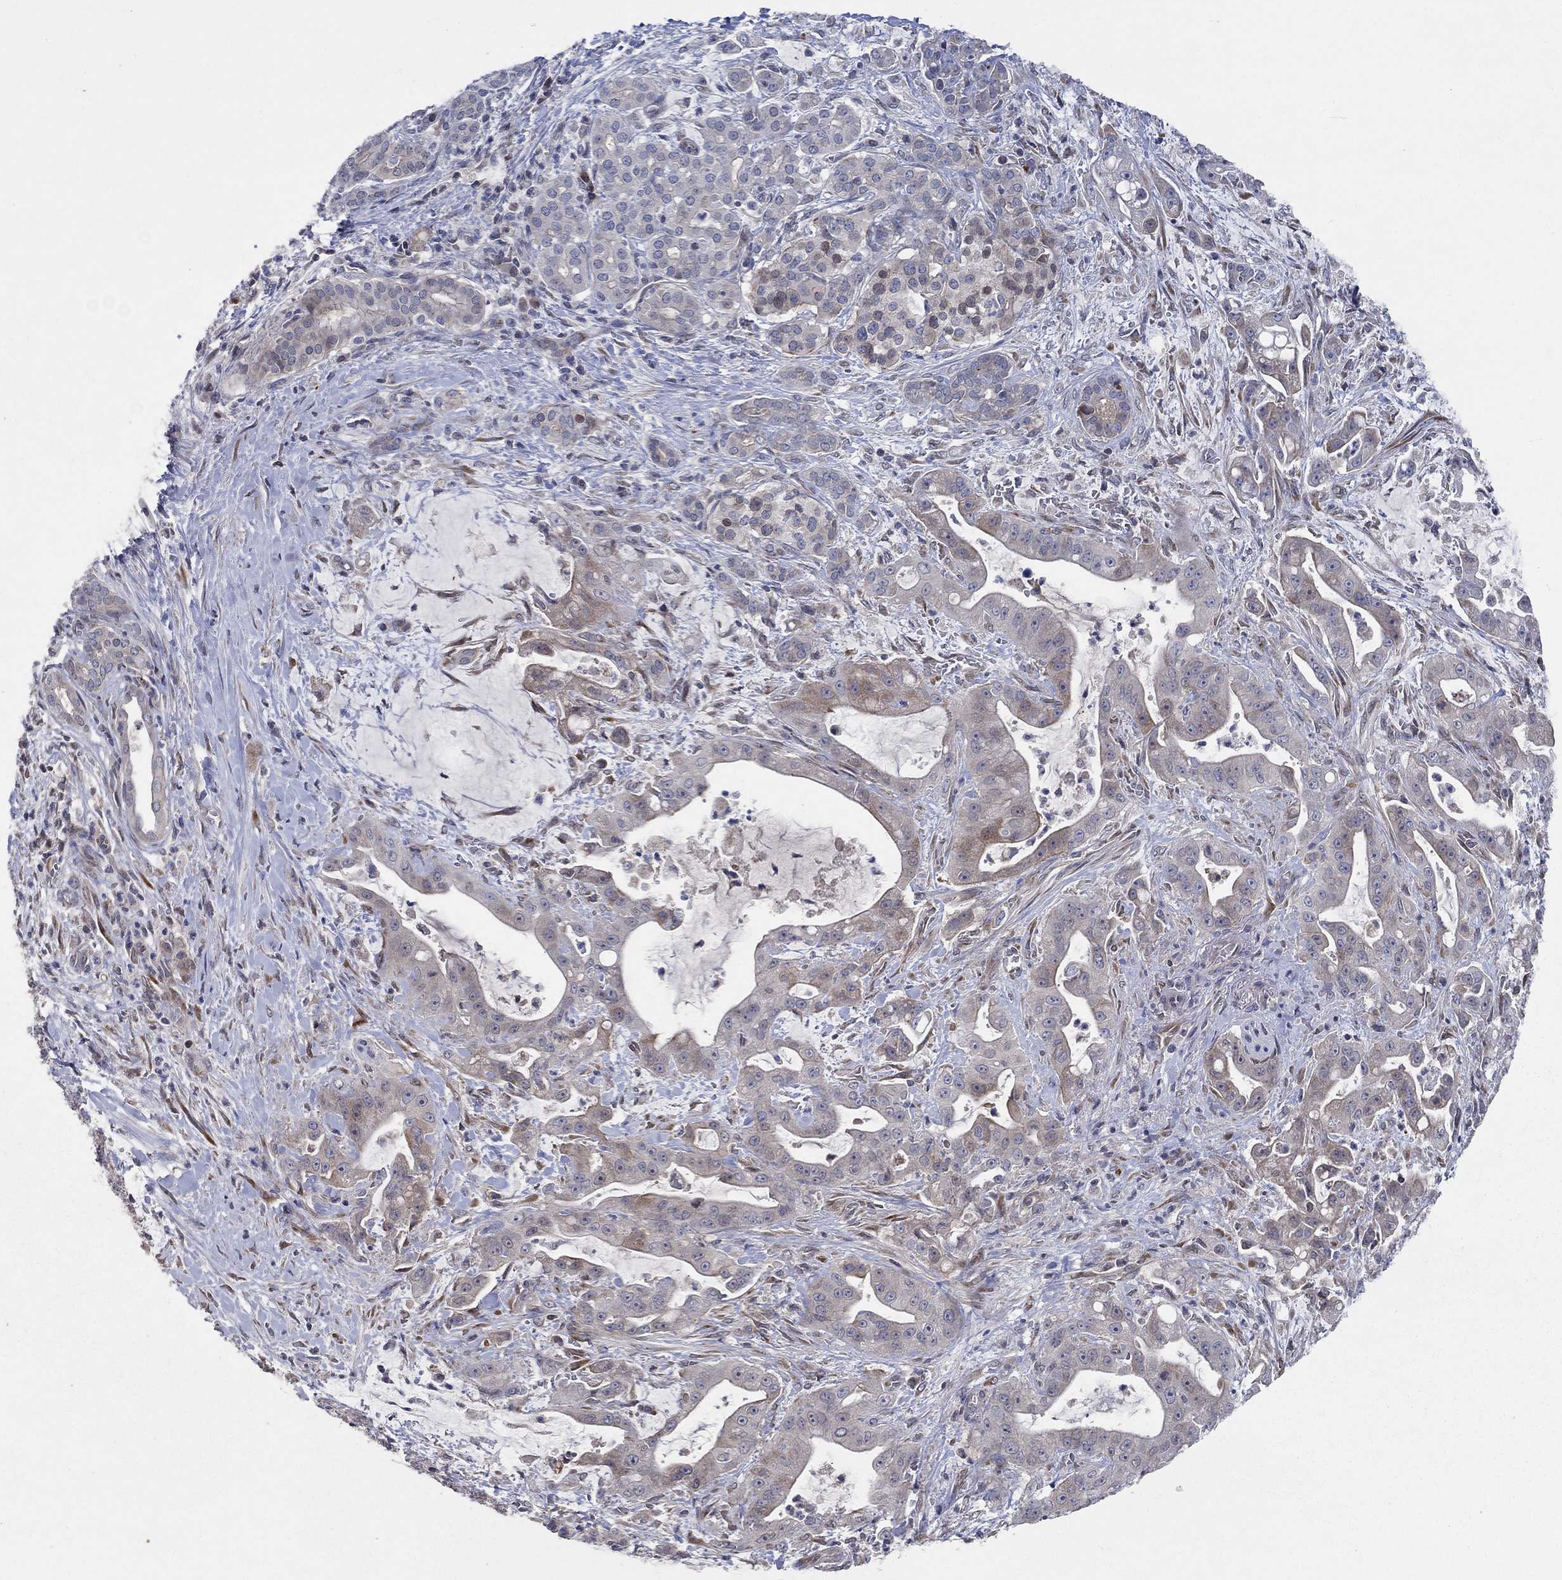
{"staining": {"intensity": "weak", "quantity": "25%-75%", "location": "cytoplasmic/membranous"}, "tissue": "pancreatic cancer", "cell_type": "Tumor cells", "image_type": "cancer", "snomed": [{"axis": "morphology", "description": "Normal tissue, NOS"}, {"axis": "morphology", "description": "Inflammation, NOS"}, {"axis": "morphology", "description": "Adenocarcinoma, NOS"}, {"axis": "topography", "description": "Pancreas"}], "caption": "Tumor cells reveal weak cytoplasmic/membranous staining in about 25%-75% of cells in pancreatic cancer.", "gene": "CETN3", "patient": {"sex": "male", "age": 57}}